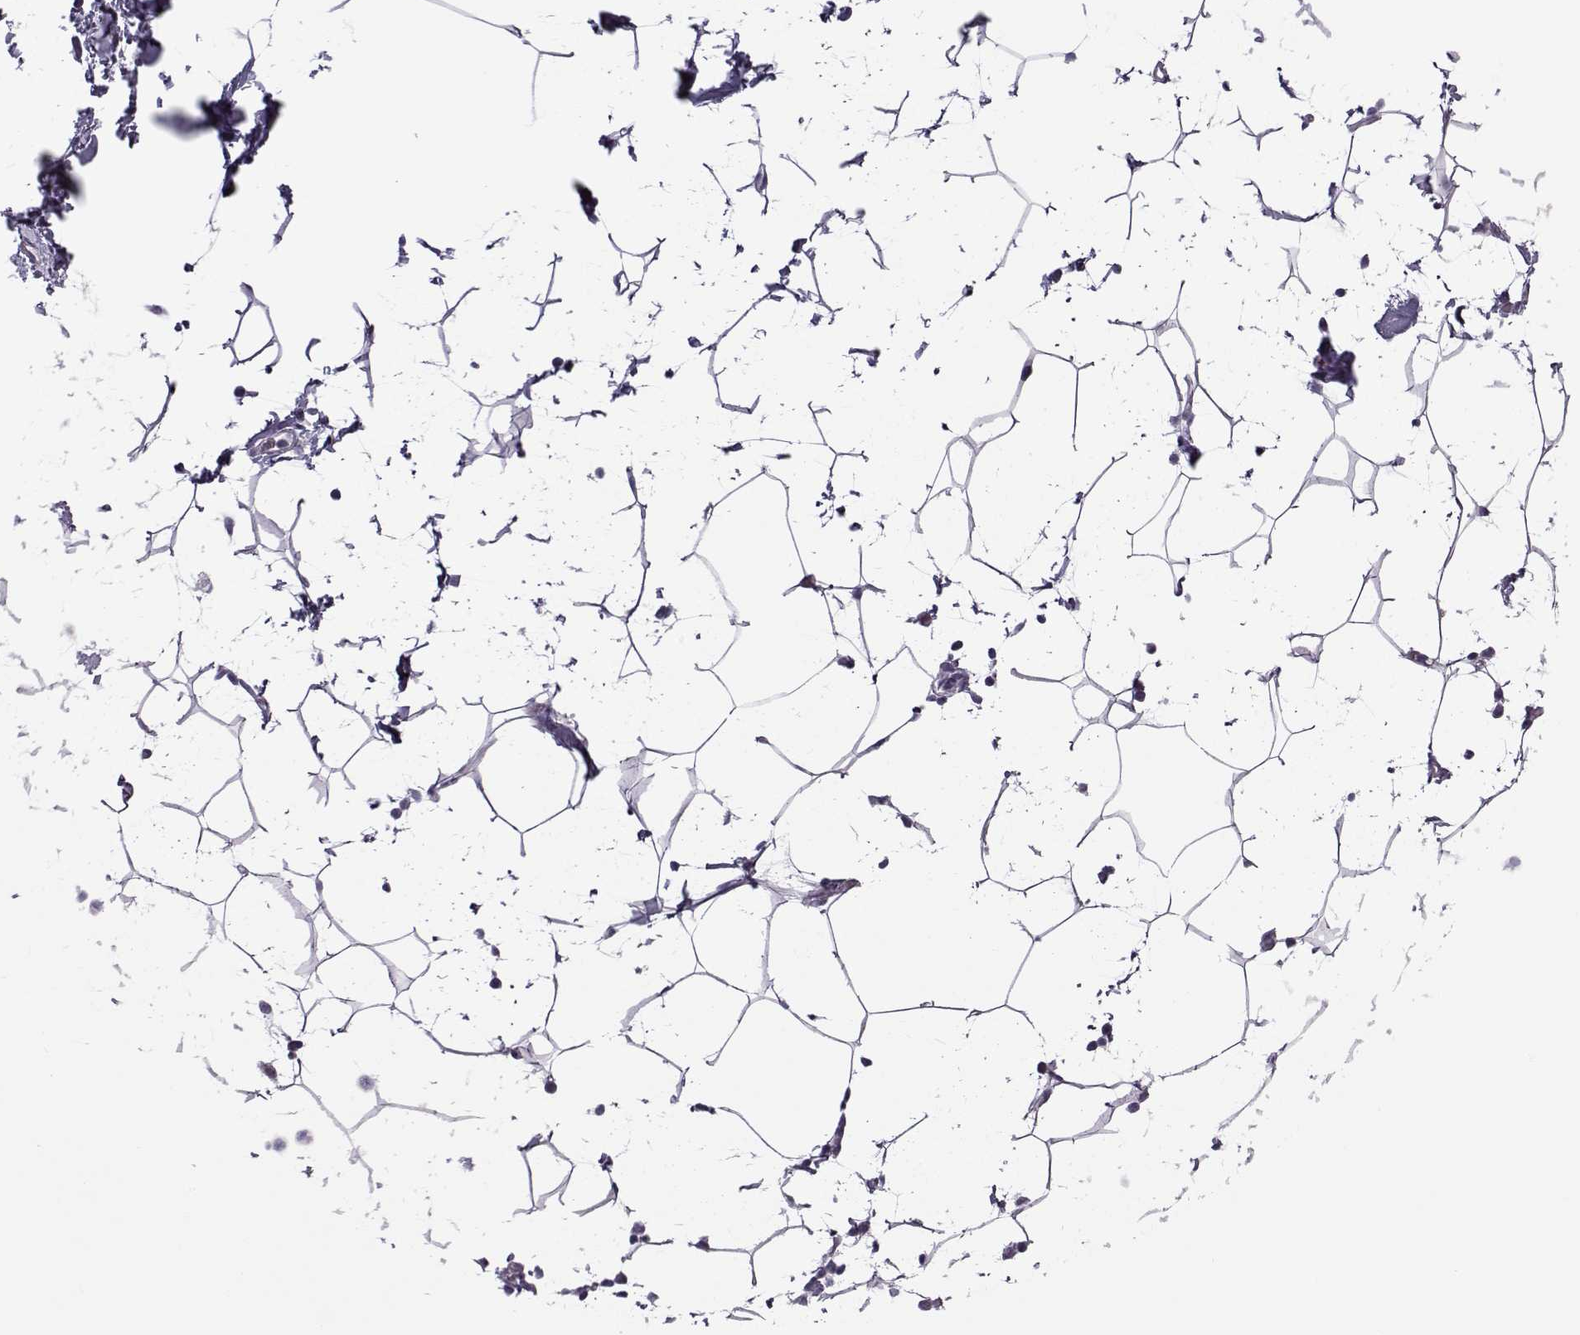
{"staining": {"intensity": "negative", "quantity": "none", "location": "none"}, "tissue": "breast", "cell_type": "Adipocytes", "image_type": "normal", "snomed": [{"axis": "morphology", "description": "Normal tissue, NOS"}, {"axis": "topography", "description": "Breast"}], "caption": "IHC histopathology image of normal human breast stained for a protein (brown), which shows no staining in adipocytes.", "gene": "OIP5", "patient": {"sex": "female", "age": 32}}